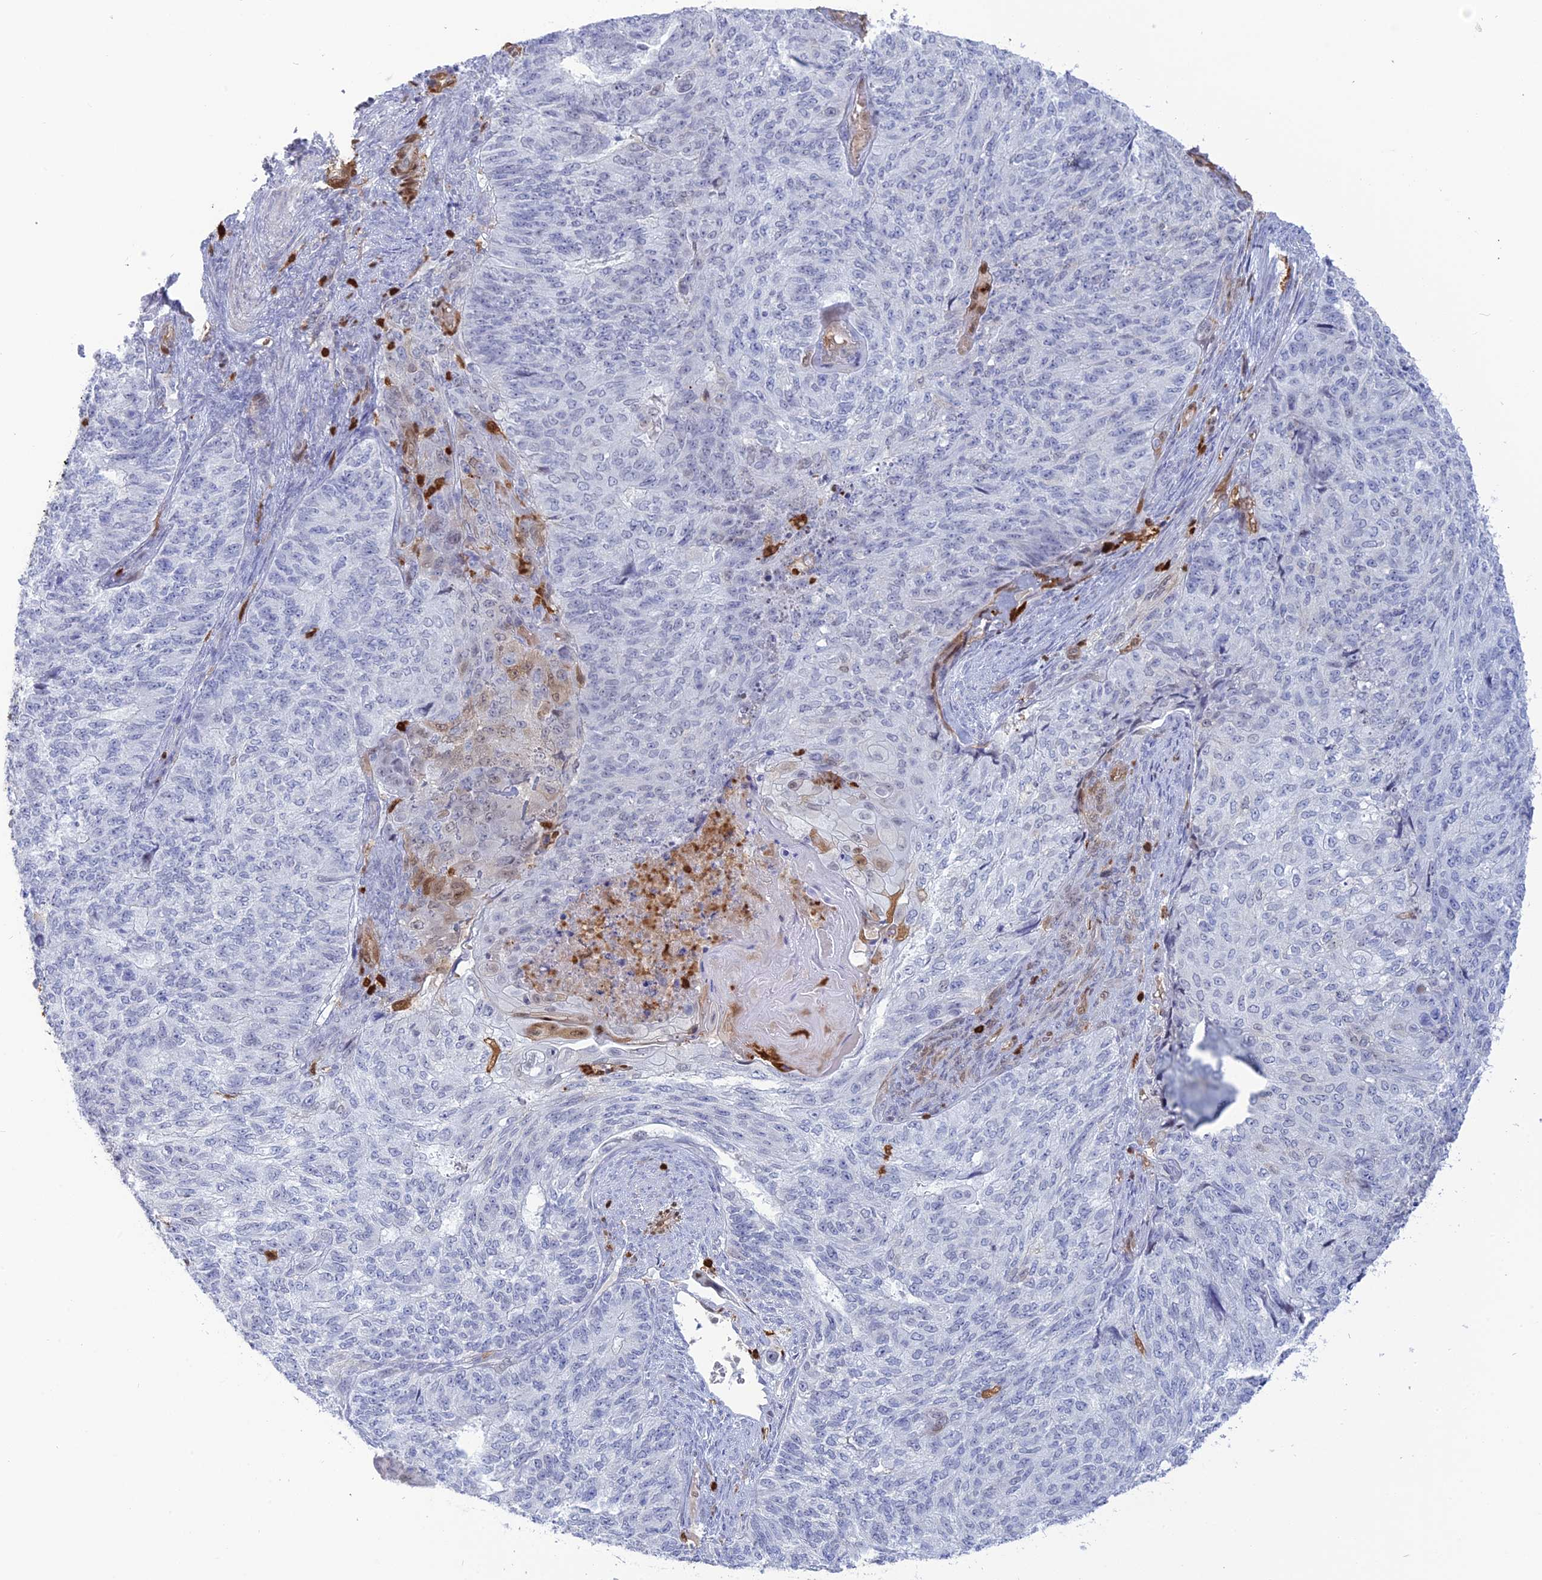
{"staining": {"intensity": "negative", "quantity": "none", "location": "none"}, "tissue": "endometrial cancer", "cell_type": "Tumor cells", "image_type": "cancer", "snomed": [{"axis": "morphology", "description": "Adenocarcinoma, NOS"}, {"axis": "topography", "description": "Endometrium"}], "caption": "The photomicrograph displays no staining of tumor cells in adenocarcinoma (endometrial).", "gene": "PGBD4", "patient": {"sex": "female", "age": 32}}